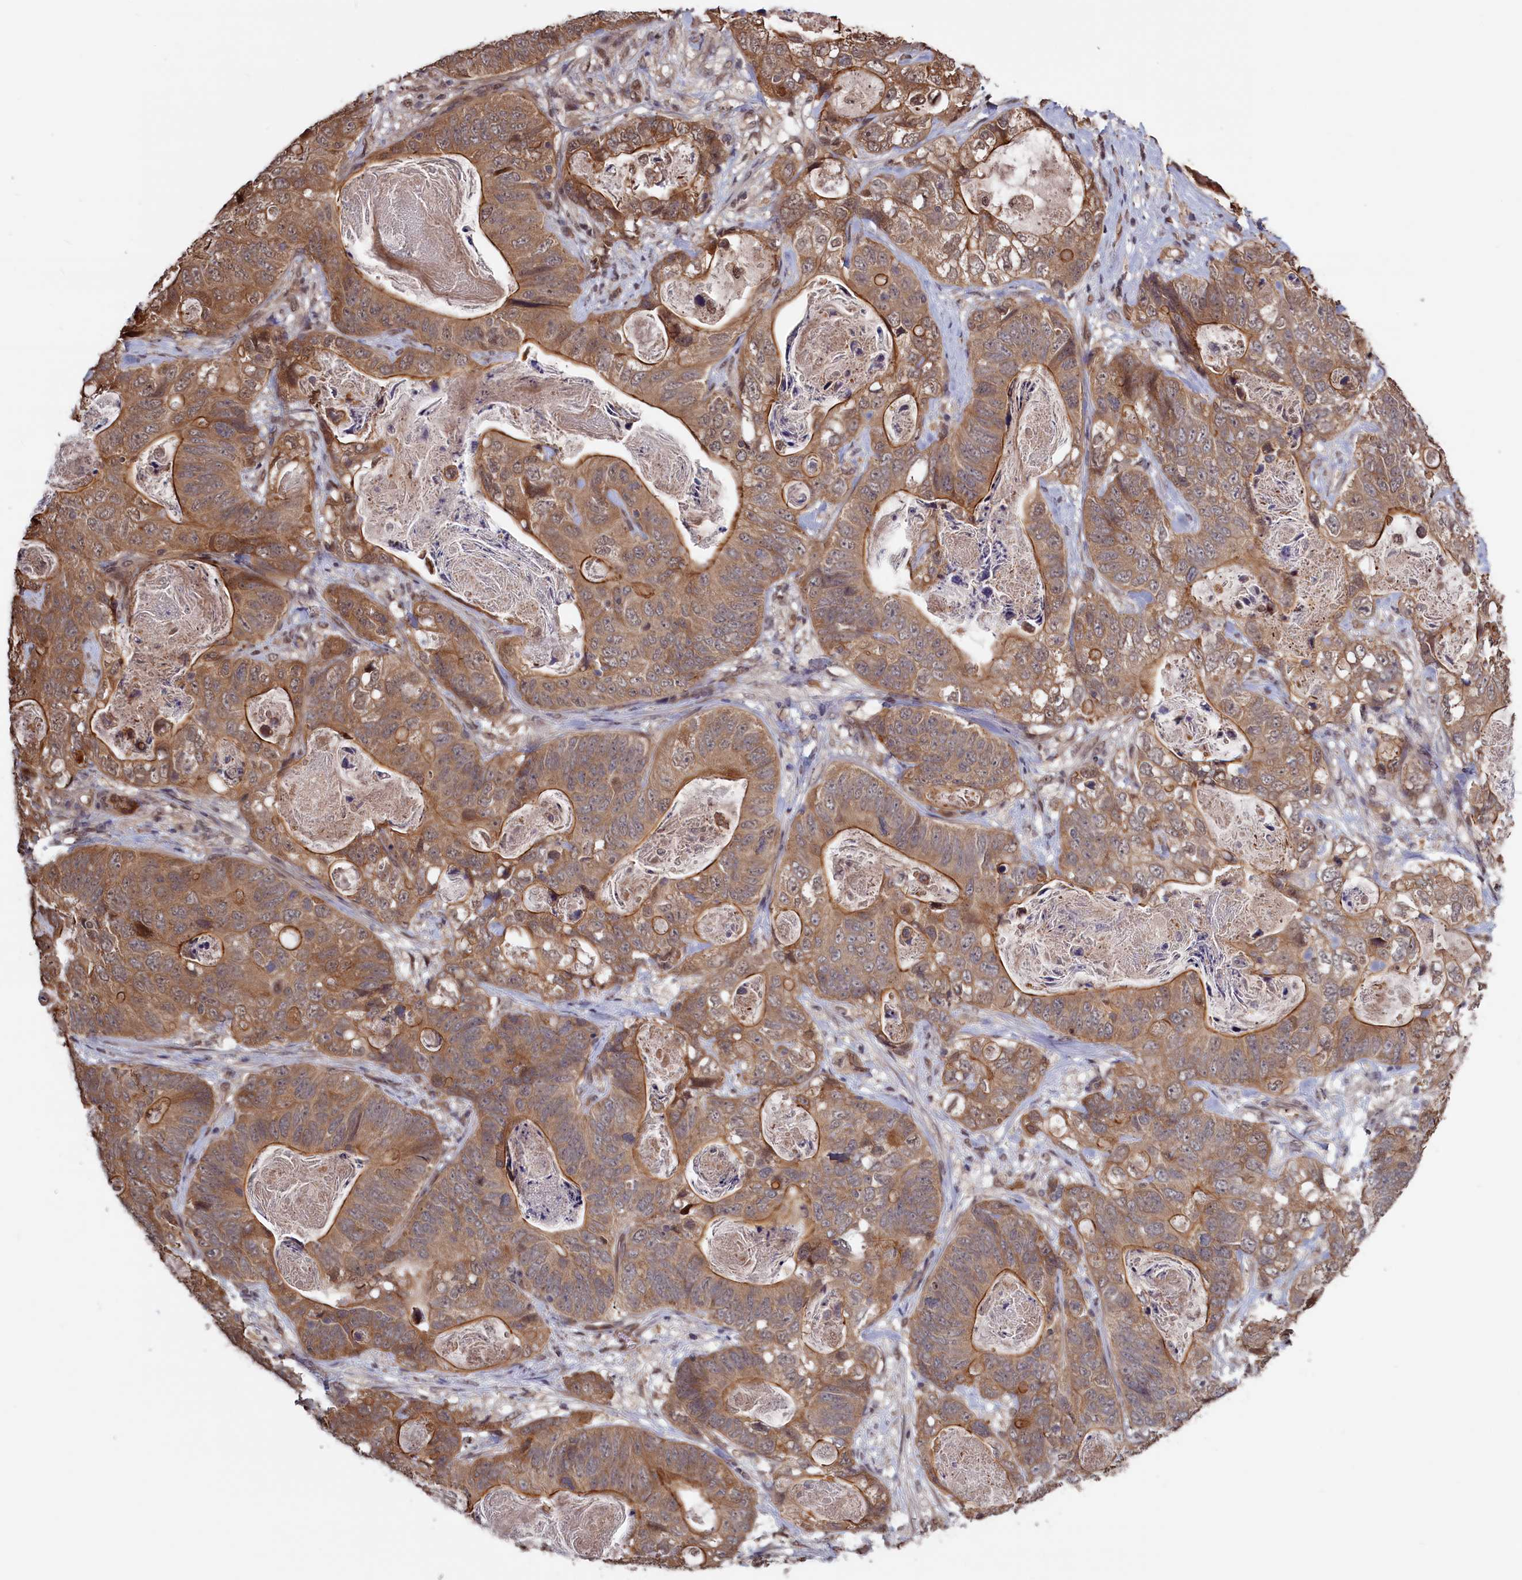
{"staining": {"intensity": "moderate", "quantity": ">75%", "location": "cytoplasmic/membranous"}, "tissue": "stomach cancer", "cell_type": "Tumor cells", "image_type": "cancer", "snomed": [{"axis": "morphology", "description": "Normal tissue, NOS"}, {"axis": "morphology", "description": "Adenocarcinoma, NOS"}, {"axis": "topography", "description": "Stomach"}], "caption": "Stomach cancer (adenocarcinoma) stained with DAB immunohistochemistry exhibits medium levels of moderate cytoplasmic/membranous expression in about >75% of tumor cells.", "gene": "PLP2", "patient": {"sex": "female", "age": 89}}